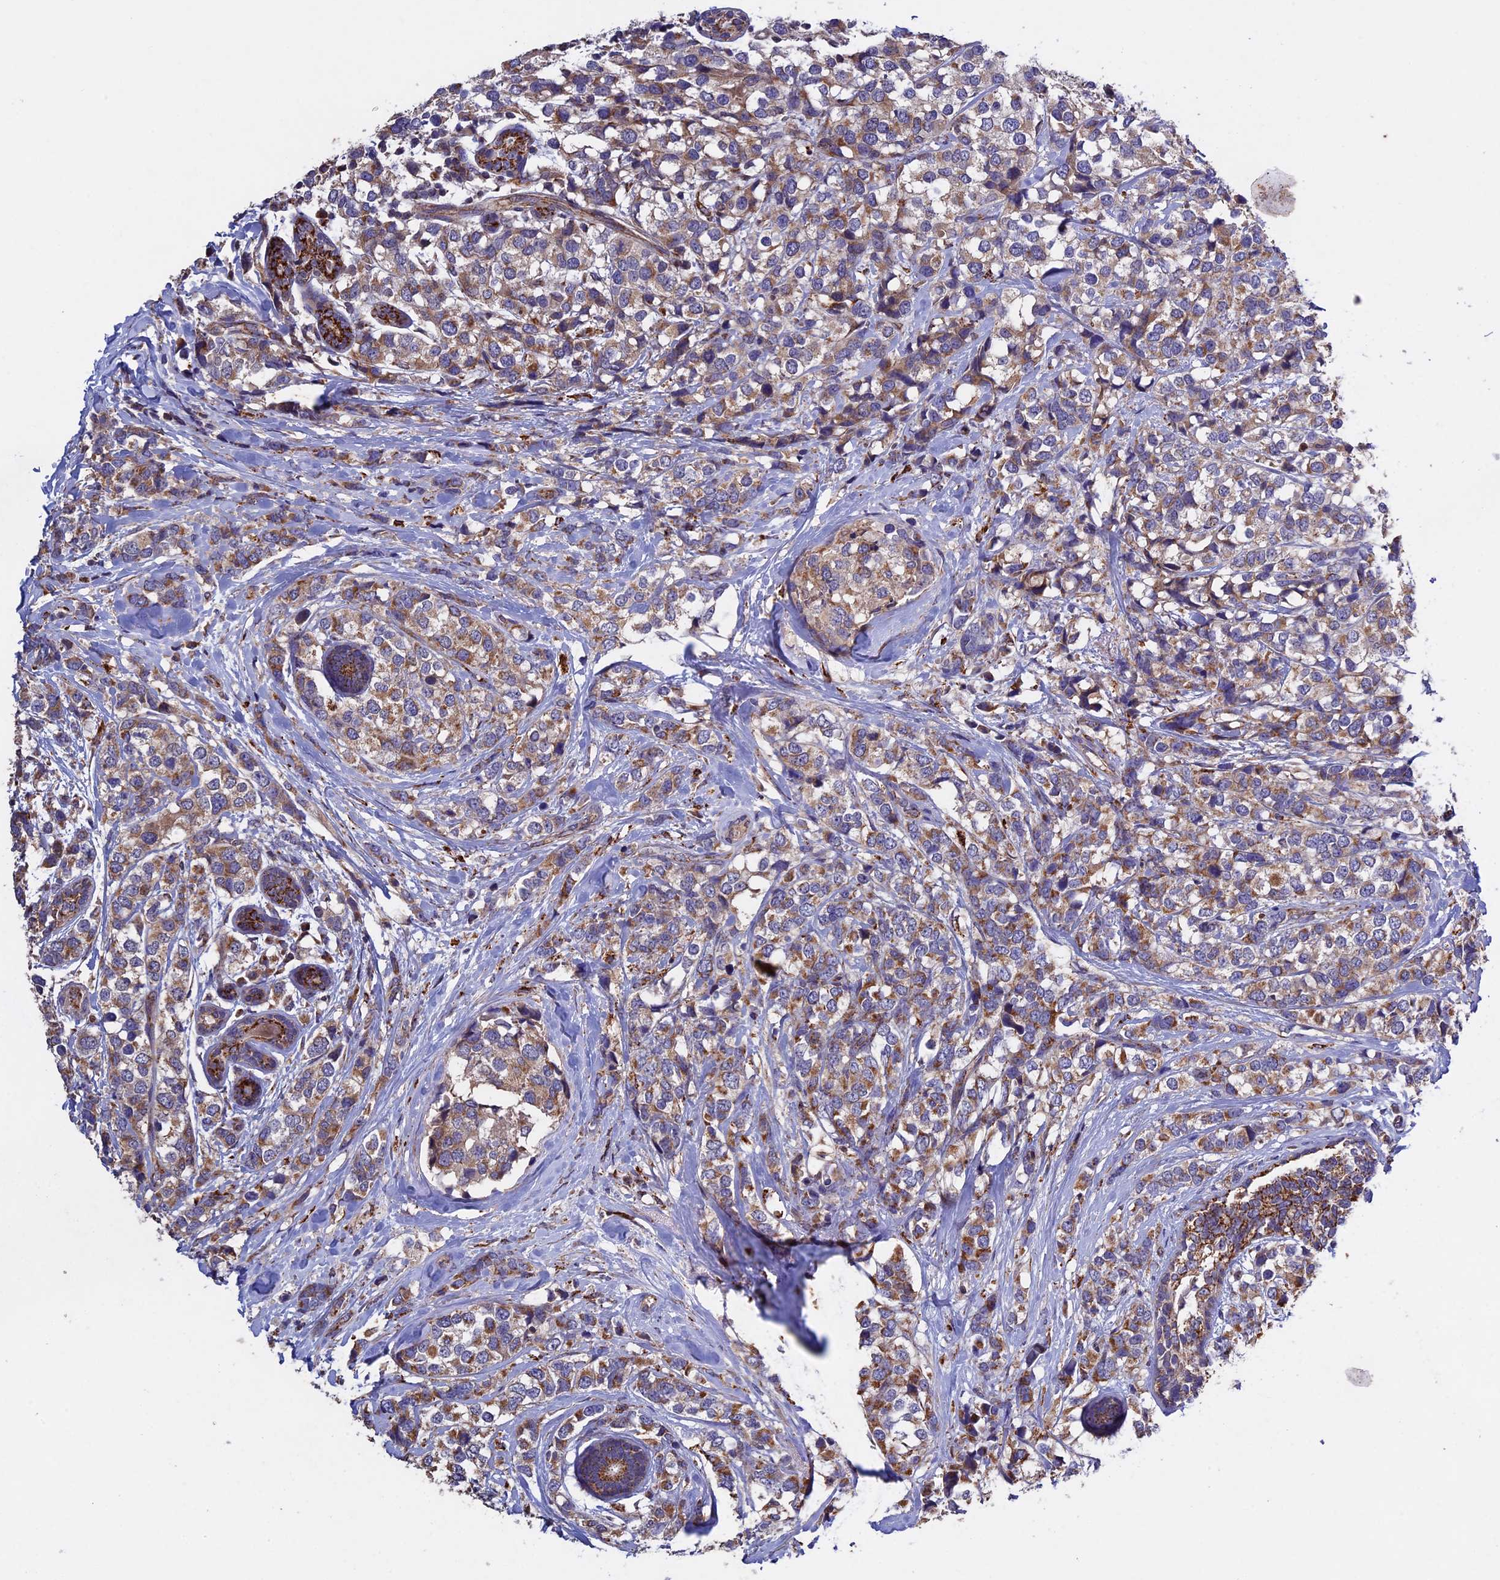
{"staining": {"intensity": "moderate", "quantity": ">75%", "location": "cytoplasmic/membranous"}, "tissue": "breast cancer", "cell_type": "Tumor cells", "image_type": "cancer", "snomed": [{"axis": "morphology", "description": "Lobular carcinoma"}, {"axis": "topography", "description": "Breast"}], "caption": "This image demonstrates breast lobular carcinoma stained with immunohistochemistry to label a protein in brown. The cytoplasmic/membranous of tumor cells show moderate positivity for the protein. Nuclei are counter-stained blue.", "gene": "RNF17", "patient": {"sex": "female", "age": 59}}